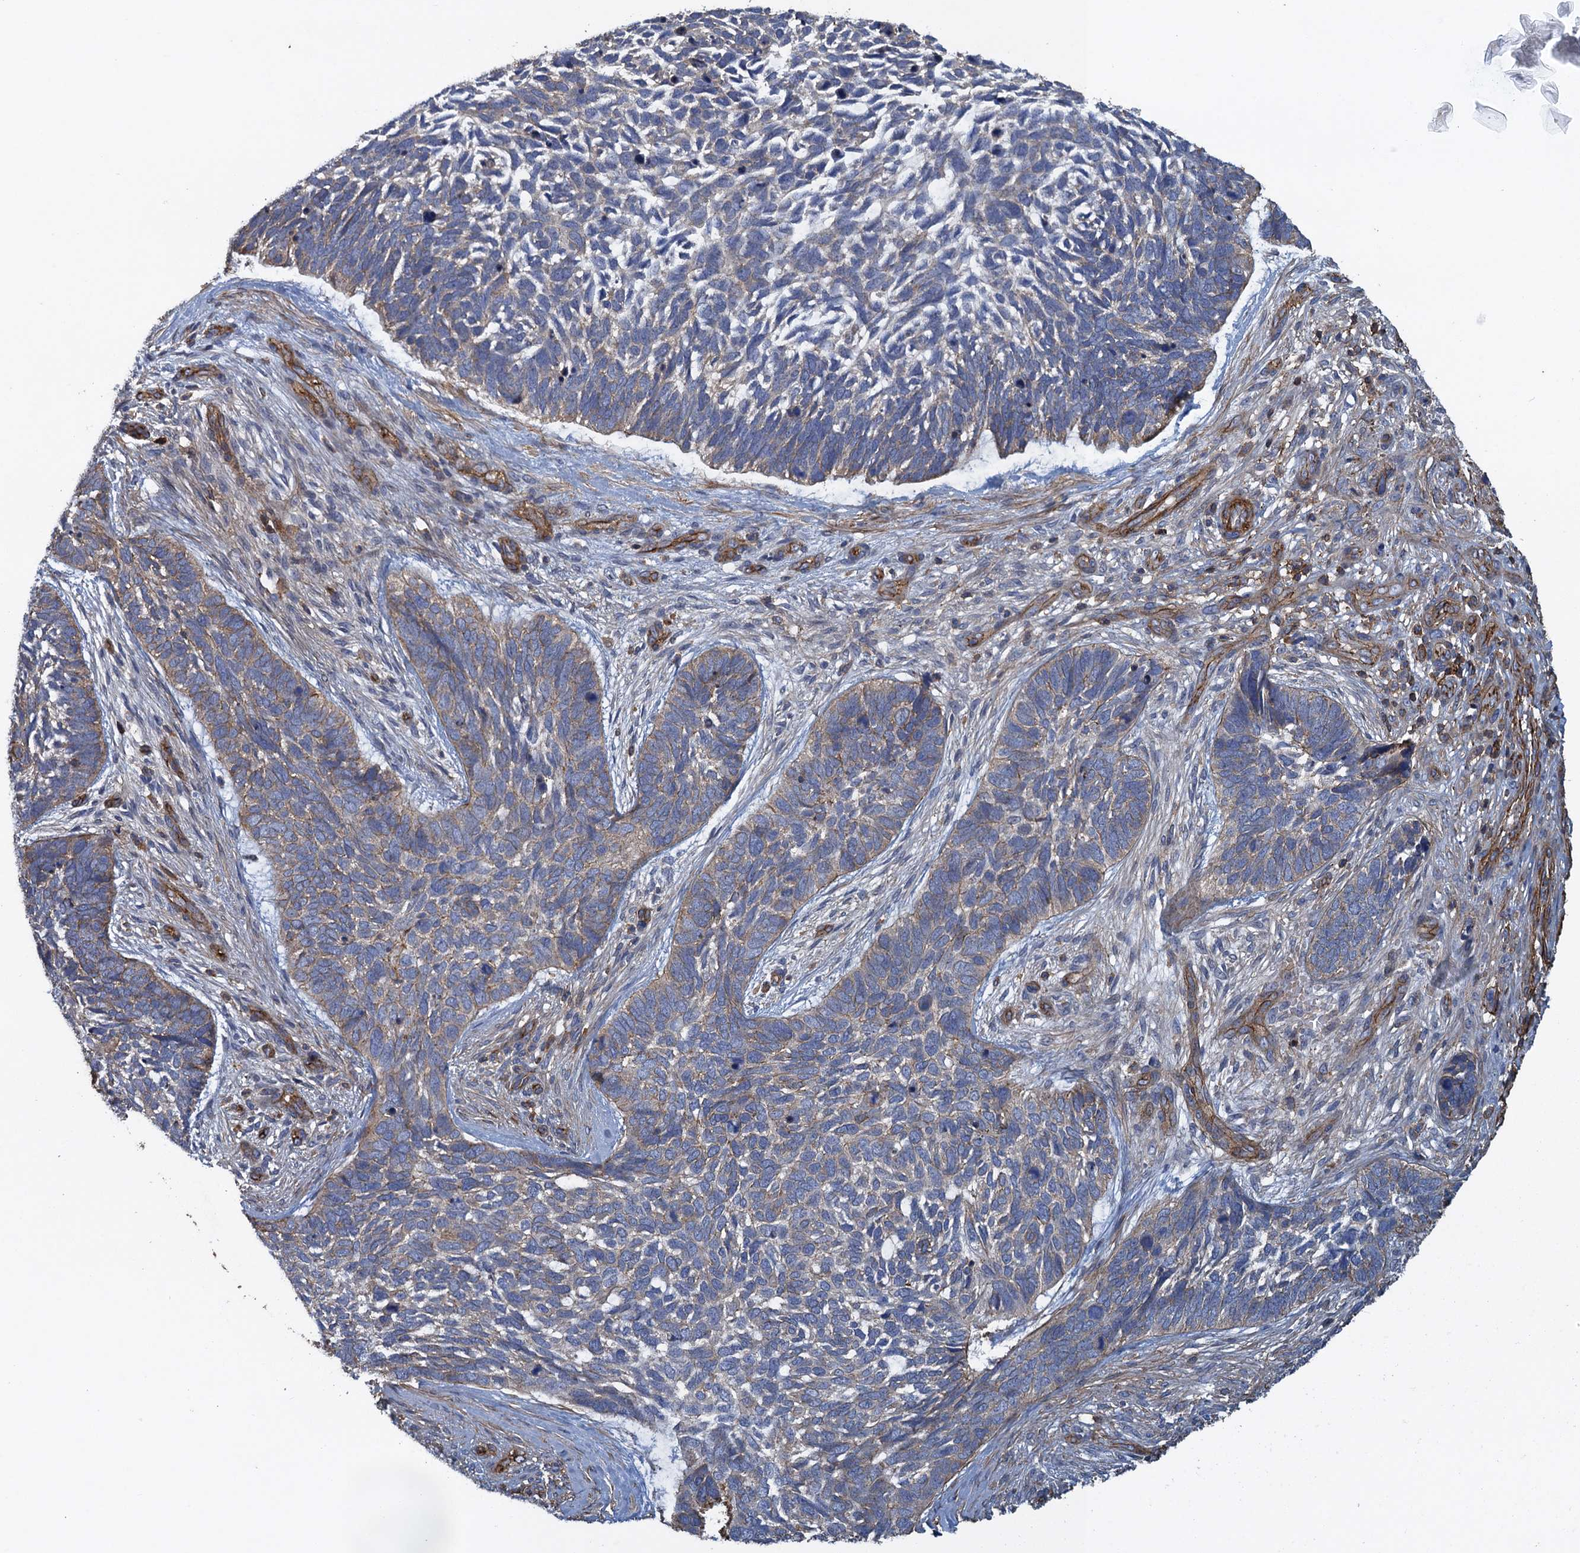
{"staining": {"intensity": "weak", "quantity": "25%-75%", "location": "cytoplasmic/membranous"}, "tissue": "skin cancer", "cell_type": "Tumor cells", "image_type": "cancer", "snomed": [{"axis": "morphology", "description": "Basal cell carcinoma"}, {"axis": "topography", "description": "Skin"}], "caption": "This histopathology image displays skin cancer stained with immunohistochemistry to label a protein in brown. The cytoplasmic/membranous of tumor cells show weak positivity for the protein. Nuclei are counter-stained blue.", "gene": "PROSER2", "patient": {"sex": "male", "age": 88}}